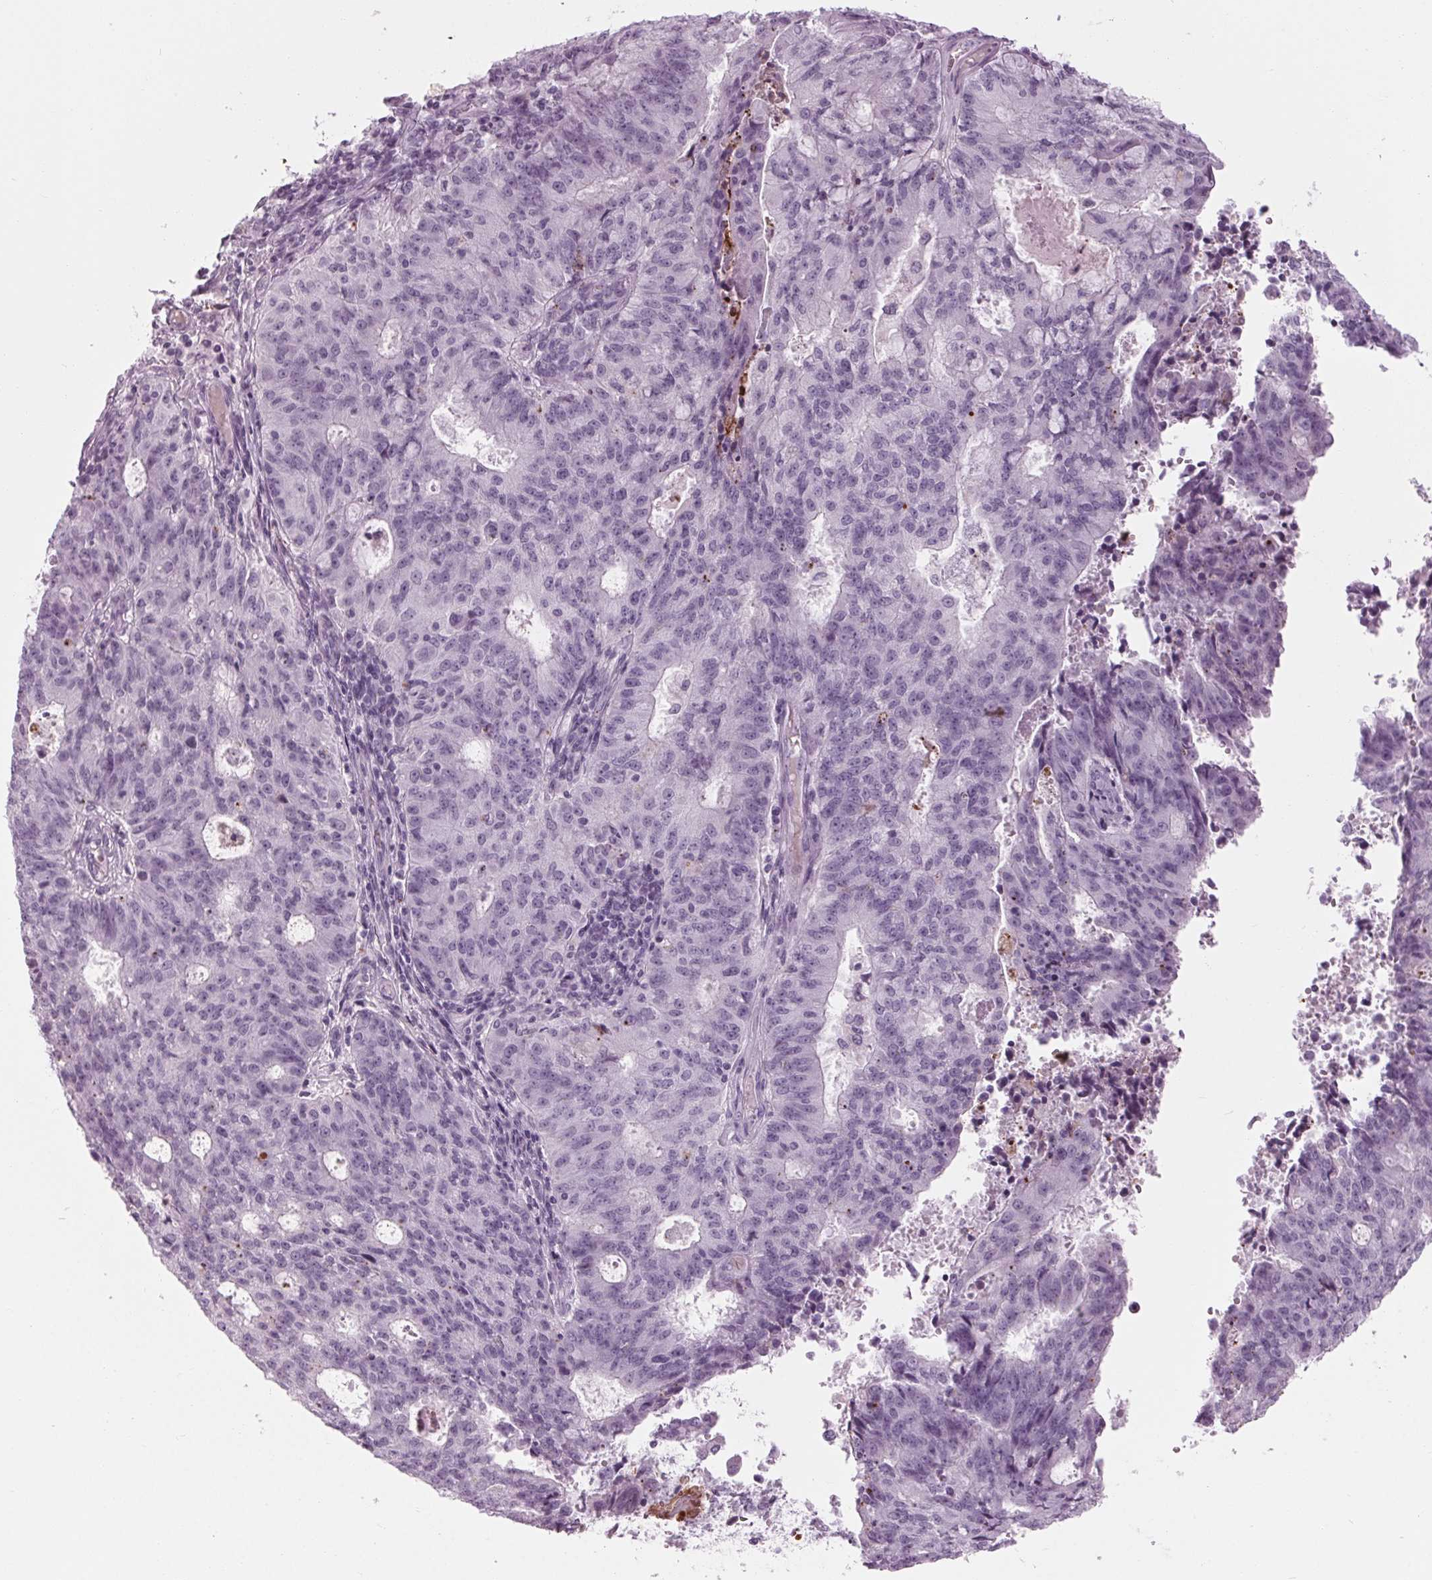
{"staining": {"intensity": "negative", "quantity": "none", "location": "none"}, "tissue": "endometrial cancer", "cell_type": "Tumor cells", "image_type": "cancer", "snomed": [{"axis": "morphology", "description": "Adenocarcinoma, NOS"}, {"axis": "topography", "description": "Endometrium"}], "caption": "DAB (3,3'-diaminobenzidine) immunohistochemical staining of endometrial adenocarcinoma reveals no significant staining in tumor cells.", "gene": "CYP3A43", "patient": {"sex": "female", "age": 82}}